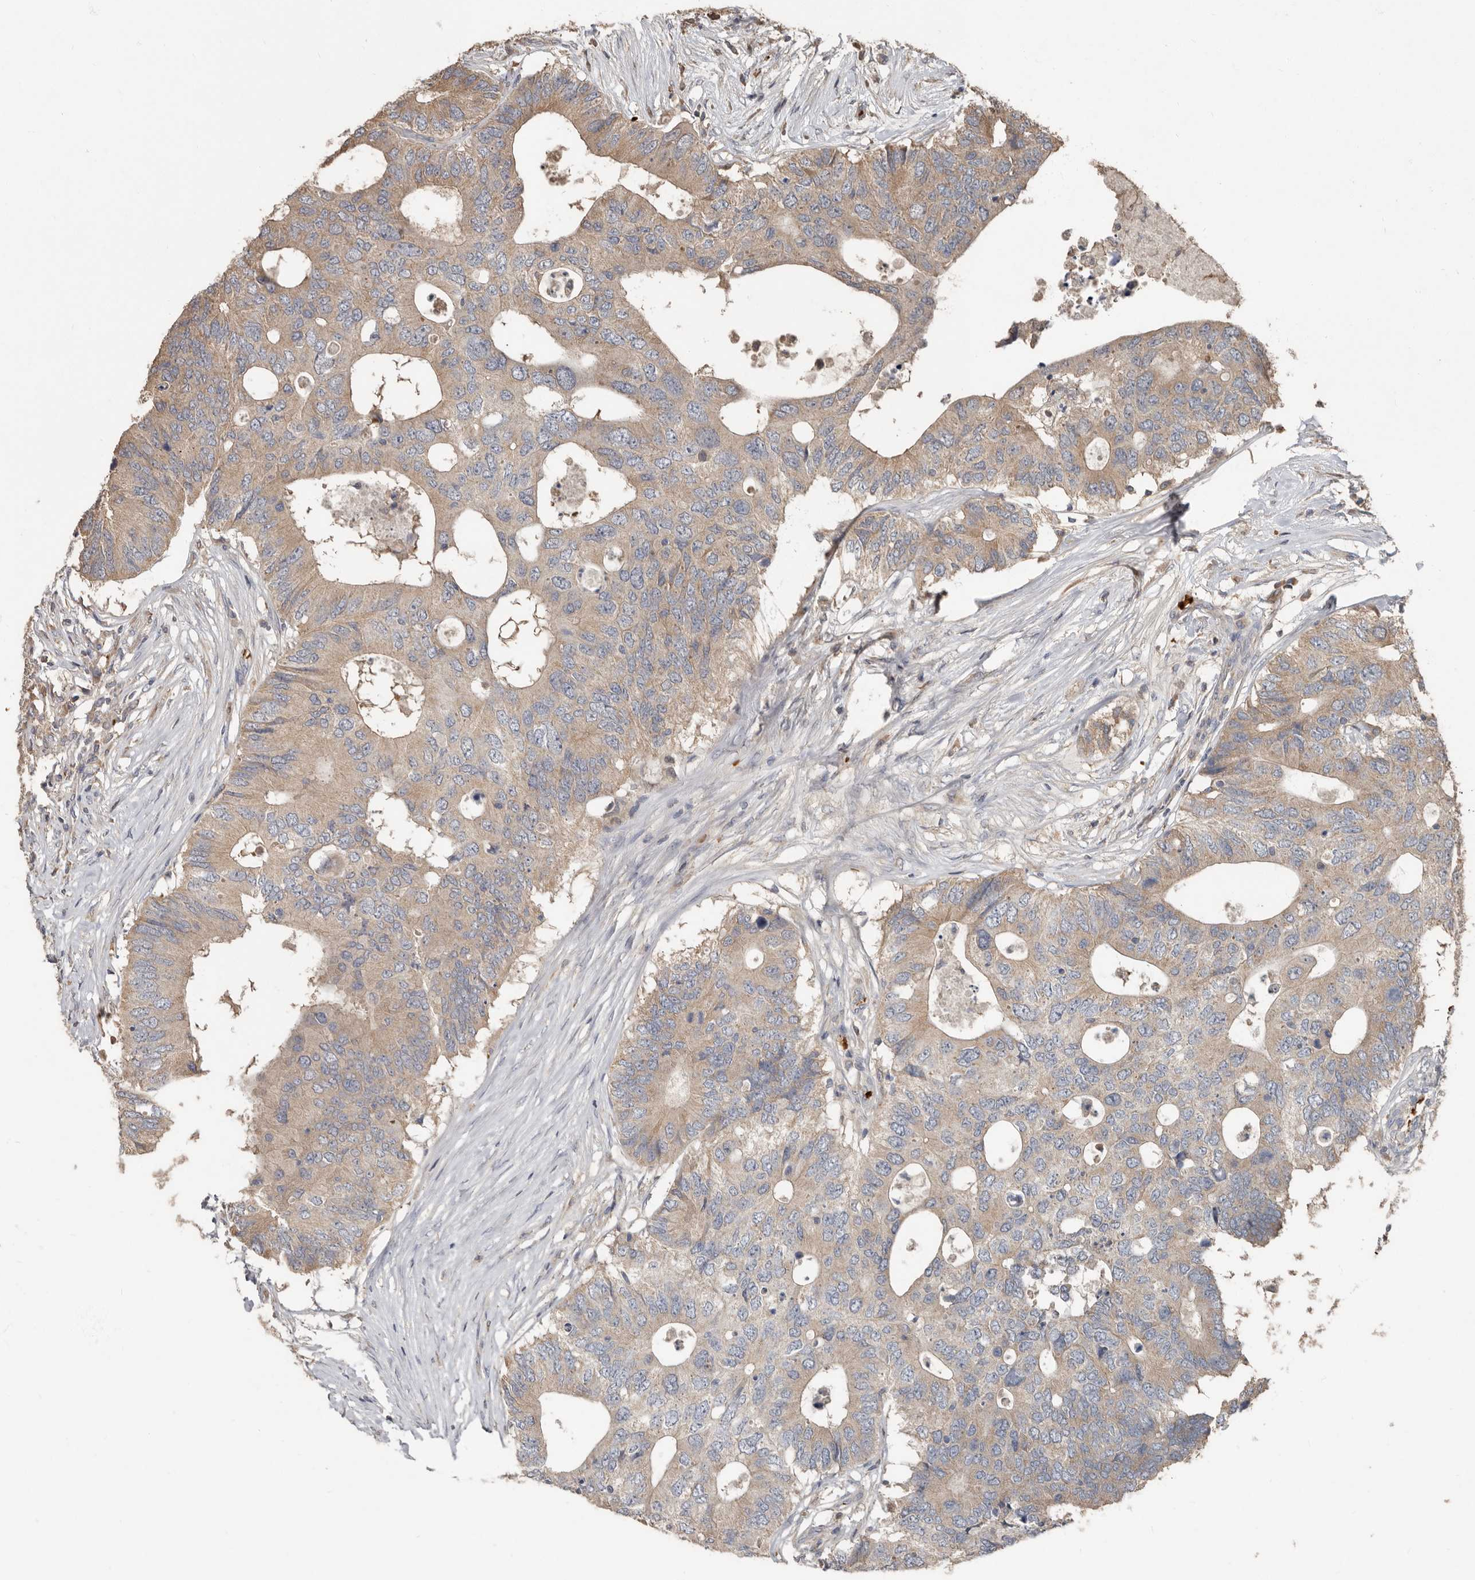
{"staining": {"intensity": "weak", "quantity": ">75%", "location": "cytoplasmic/membranous"}, "tissue": "colorectal cancer", "cell_type": "Tumor cells", "image_type": "cancer", "snomed": [{"axis": "morphology", "description": "Adenocarcinoma, NOS"}, {"axis": "topography", "description": "Colon"}], "caption": "This histopathology image shows immunohistochemistry (IHC) staining of colorectal adenocarcinoma, with low weak cytoplasmic/membranous expression in approximately >75% of tumor cells.", "gene": "KIF26B", "patient": {"sex": "male", "age": 71}}